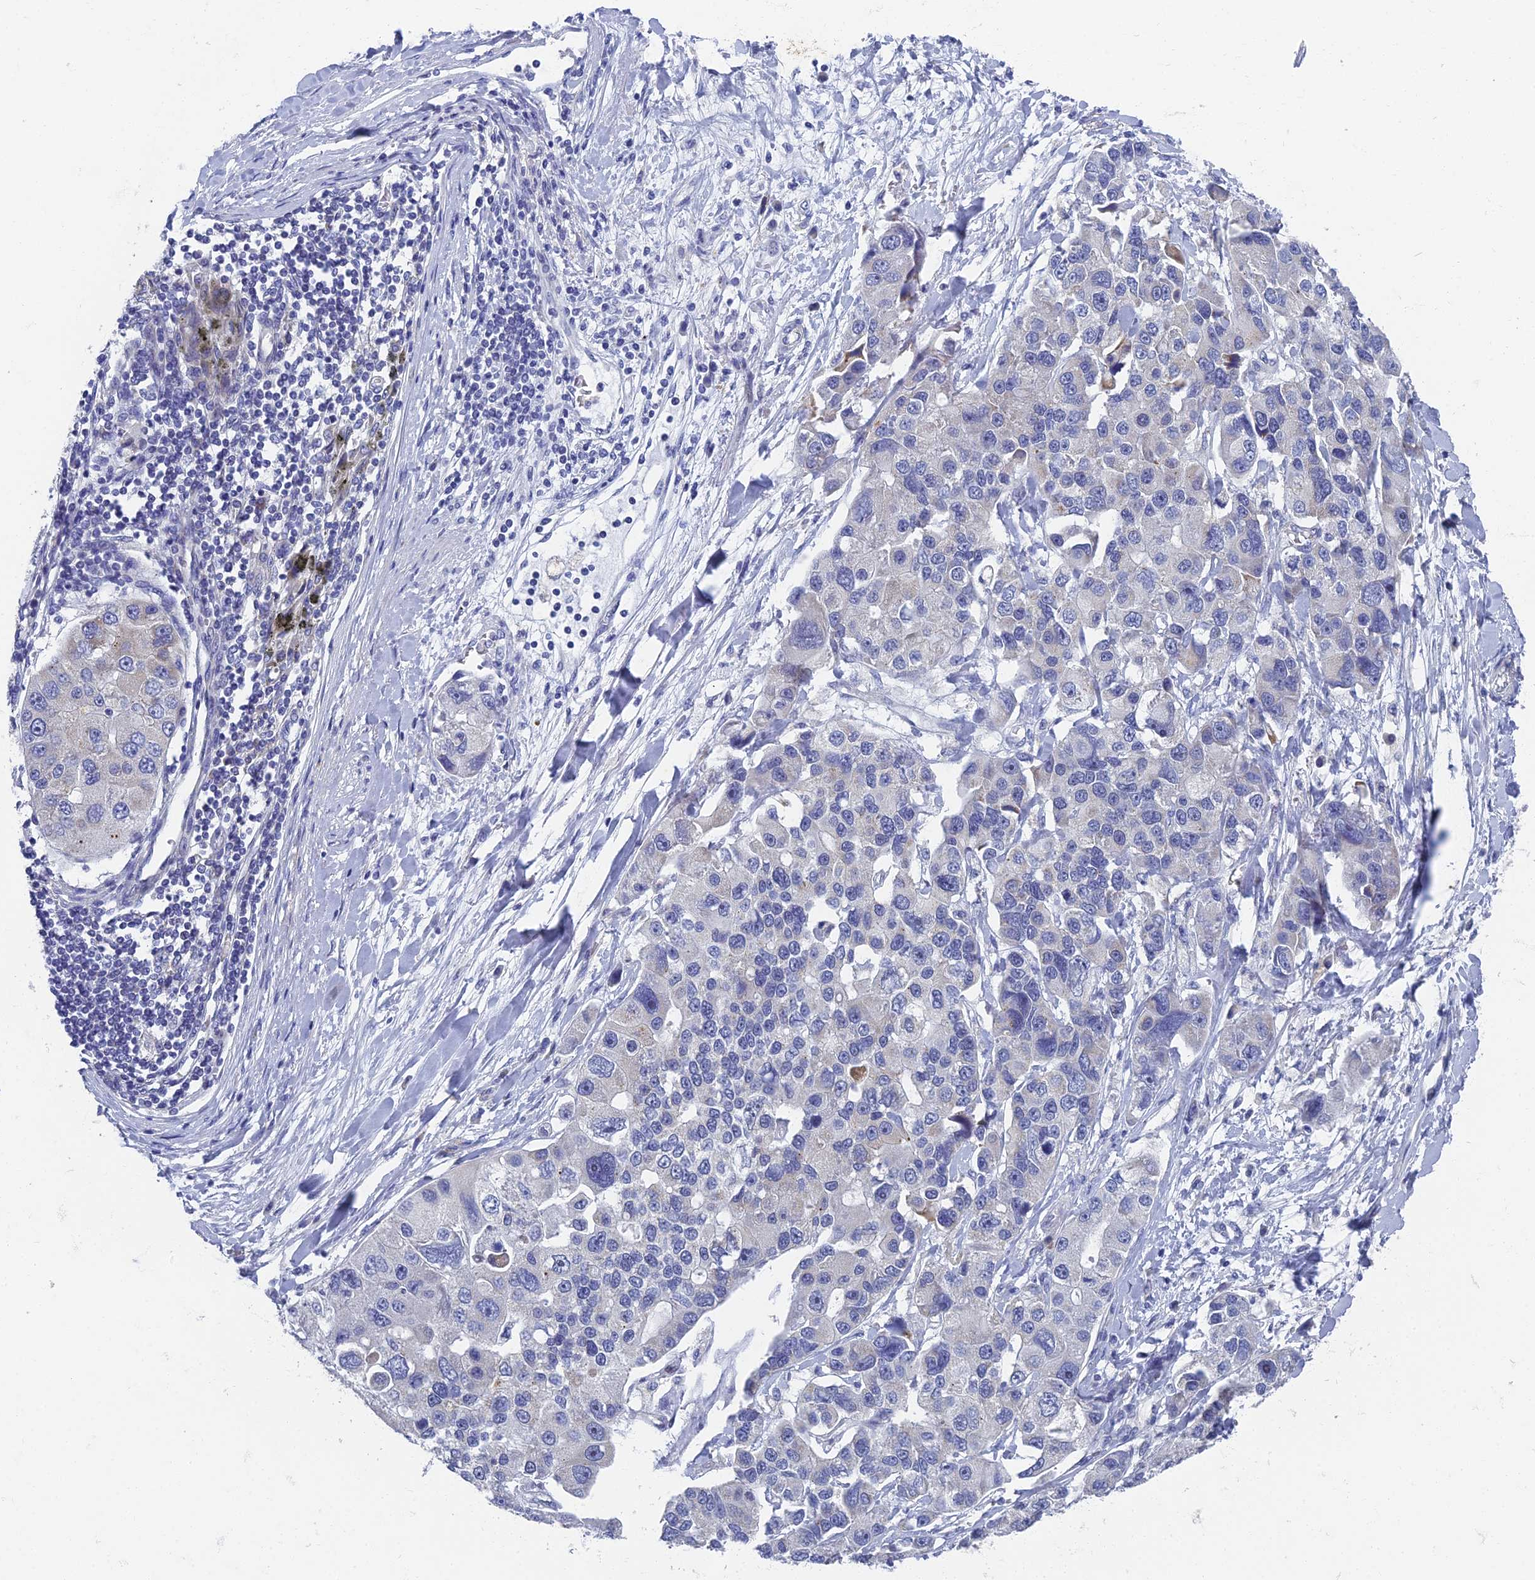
{"staining": {"intensity": "negative", "quantity": "none", "location": "none"}, "tissue": "lung cancer", "cell_type": "Tumor cells", "image_type": "cancer", "snomed": [{"axis": "morphology", "description": "Adenocarcinoma, NOS"}, {"axis": "topography", "description": "Lung"}], "caption": "Lung adenocarcinoma was stained to show a protein in brown. There is no significant staining in tumor cells.", "gene": "SPIN4", "patient": {"sex": "female", "age": 54}}